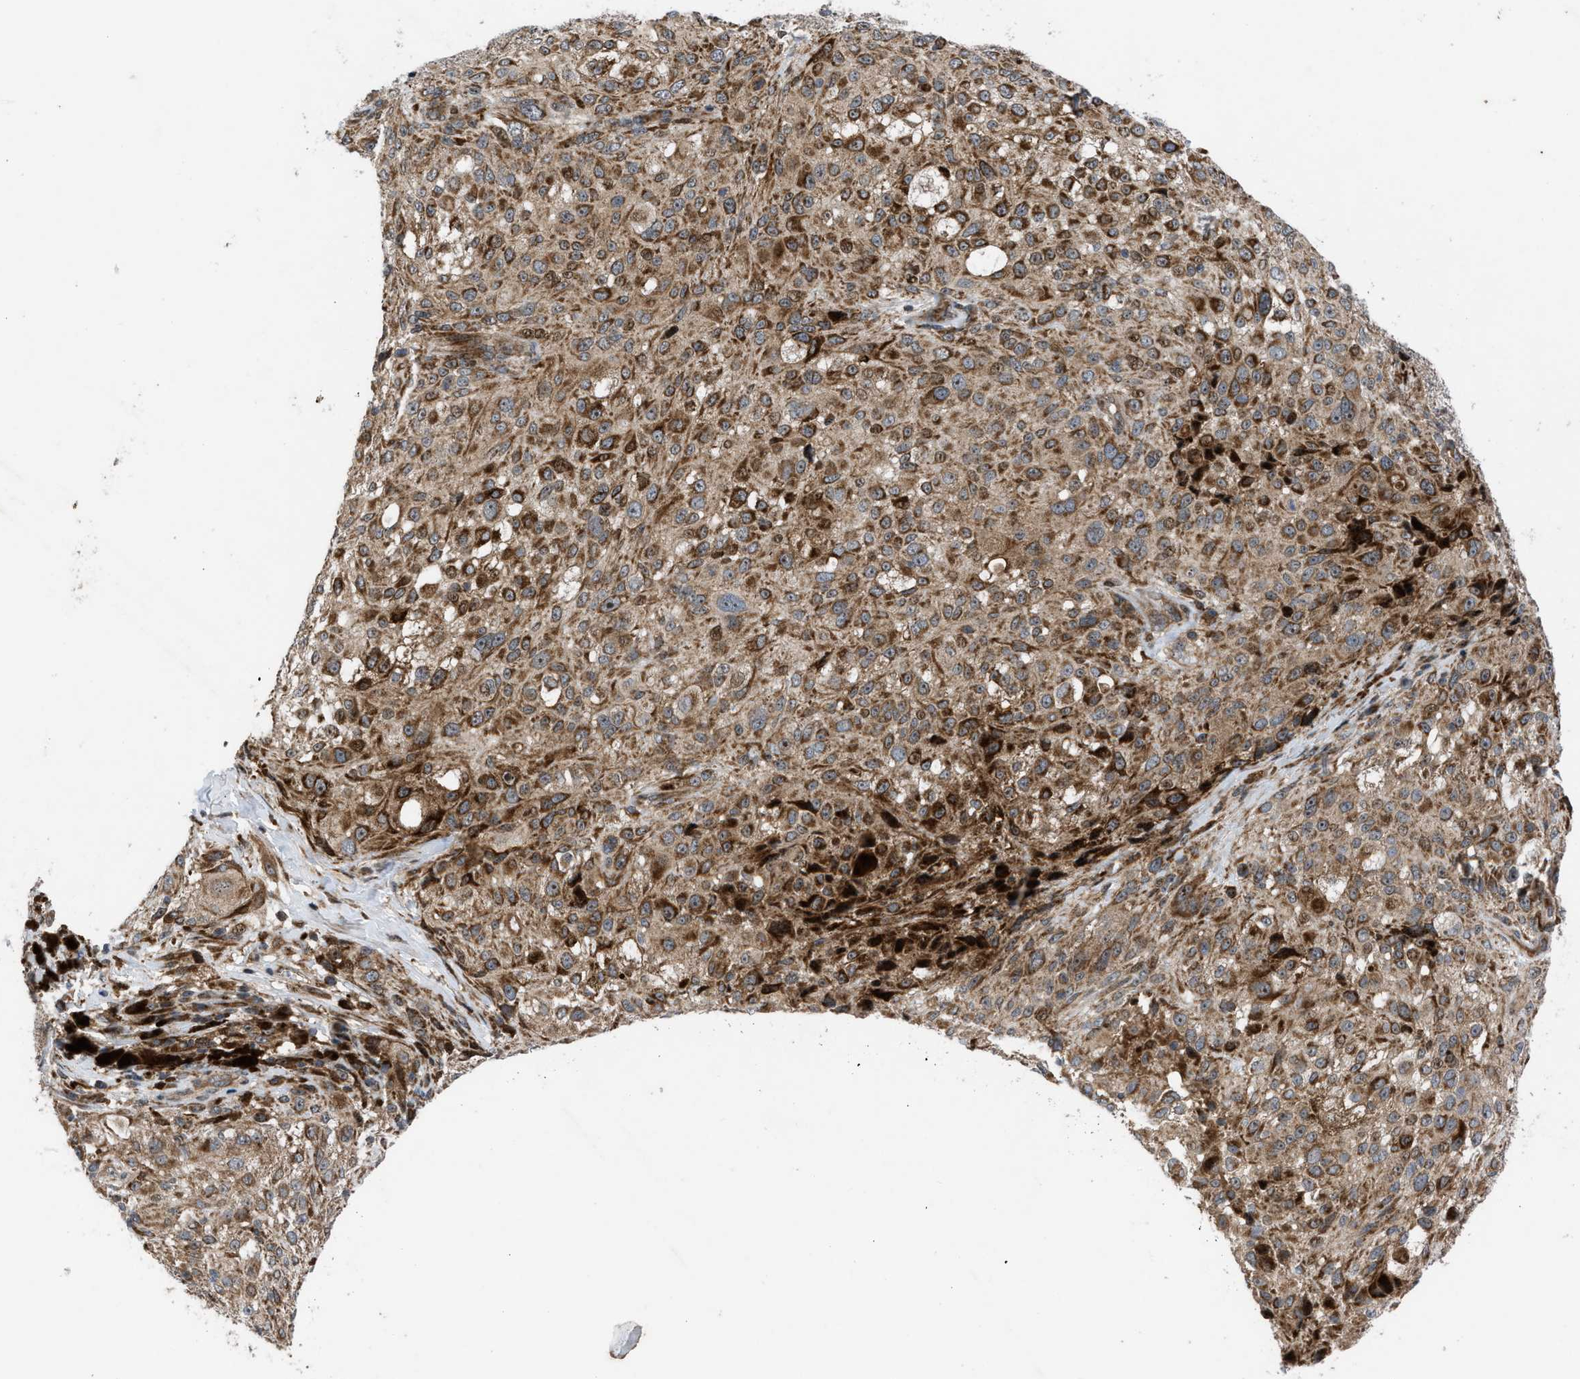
{"staining": {"intensity": "moderate", "quantity": ">75%", "location": "cytoplasmic/membranous"}, "tissue": "melanoma", "cell_type": "Tumor cells", "image_type": "cancer", "snomed": [{"axis": "morphology", "description": "Necrosis, NOS"}, {"axis": "morphology", "description": "Malignant melanoma, NOS"}, {"axis": "topography", "description": "Skin"}], "caption": "High-magnification brightfield microscopy of melanoma stained with DAB (brown) and counterstained with hematoxylin (blue). tumor cells exhibit moderate cytoplasmic/membranous expression is present in about>75% of cells. The staining was performed using DAB, with brown indicating positive protein expression. Nuclei are stained blue with hematoxylin.", "gene": "AP3M2", "patient": {"sex": "female", "age": 87}}